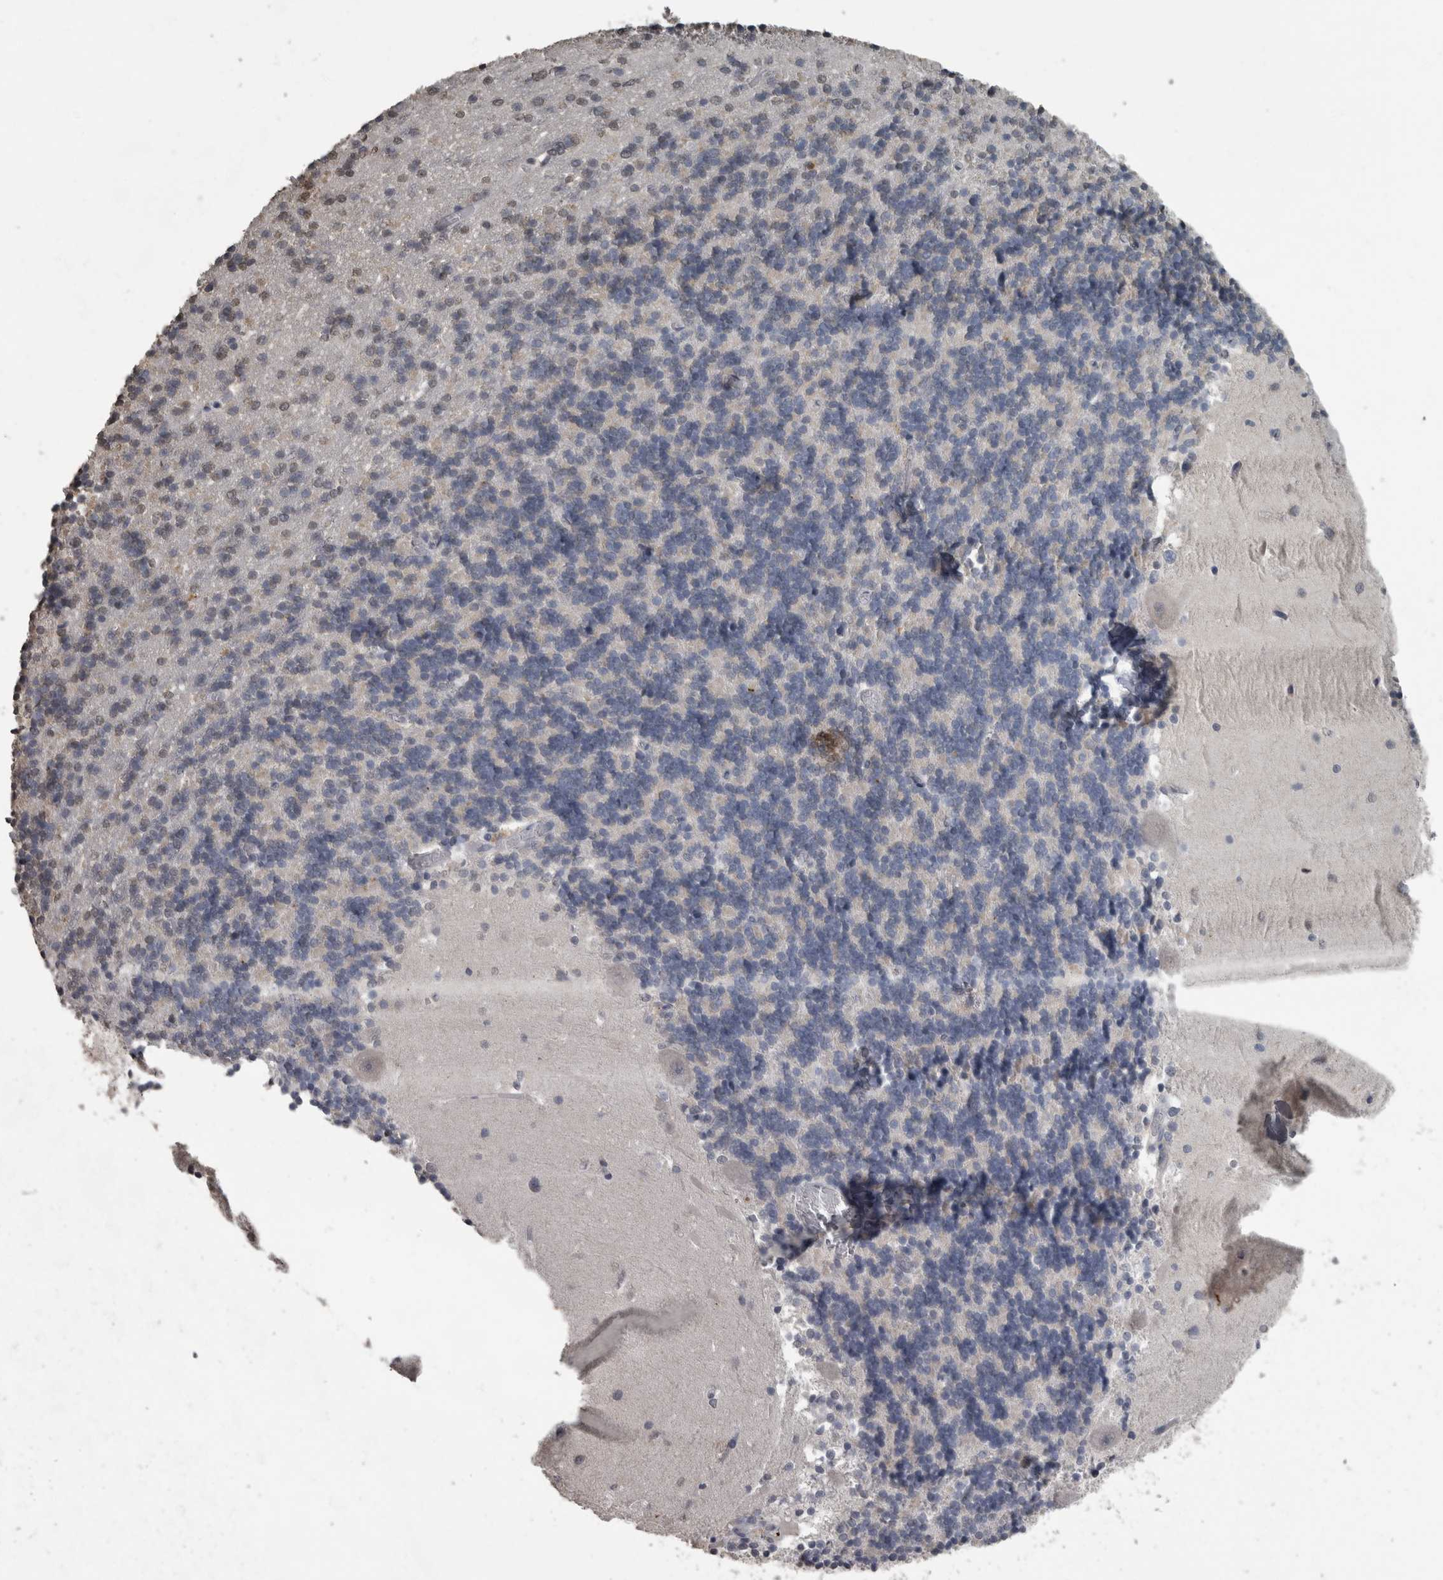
{"staining": {"intensity": "negative", "quantity": "none", "location": "none"}, "tissue": "cerebellum", "cell_type": "Cells in granular layer", "image_type": "normal", "snomed": [{"axis": "morphology", "description": "Normal tissue, NOS"}, {"axis": "topography", "description": "Cerebellum"}], "caption": "The micrograph reveals no staining of cells in granular layer in benign cerebellum.", "gene": "PIK3AP1", "patient": {"sex": "male", "age": 37}}